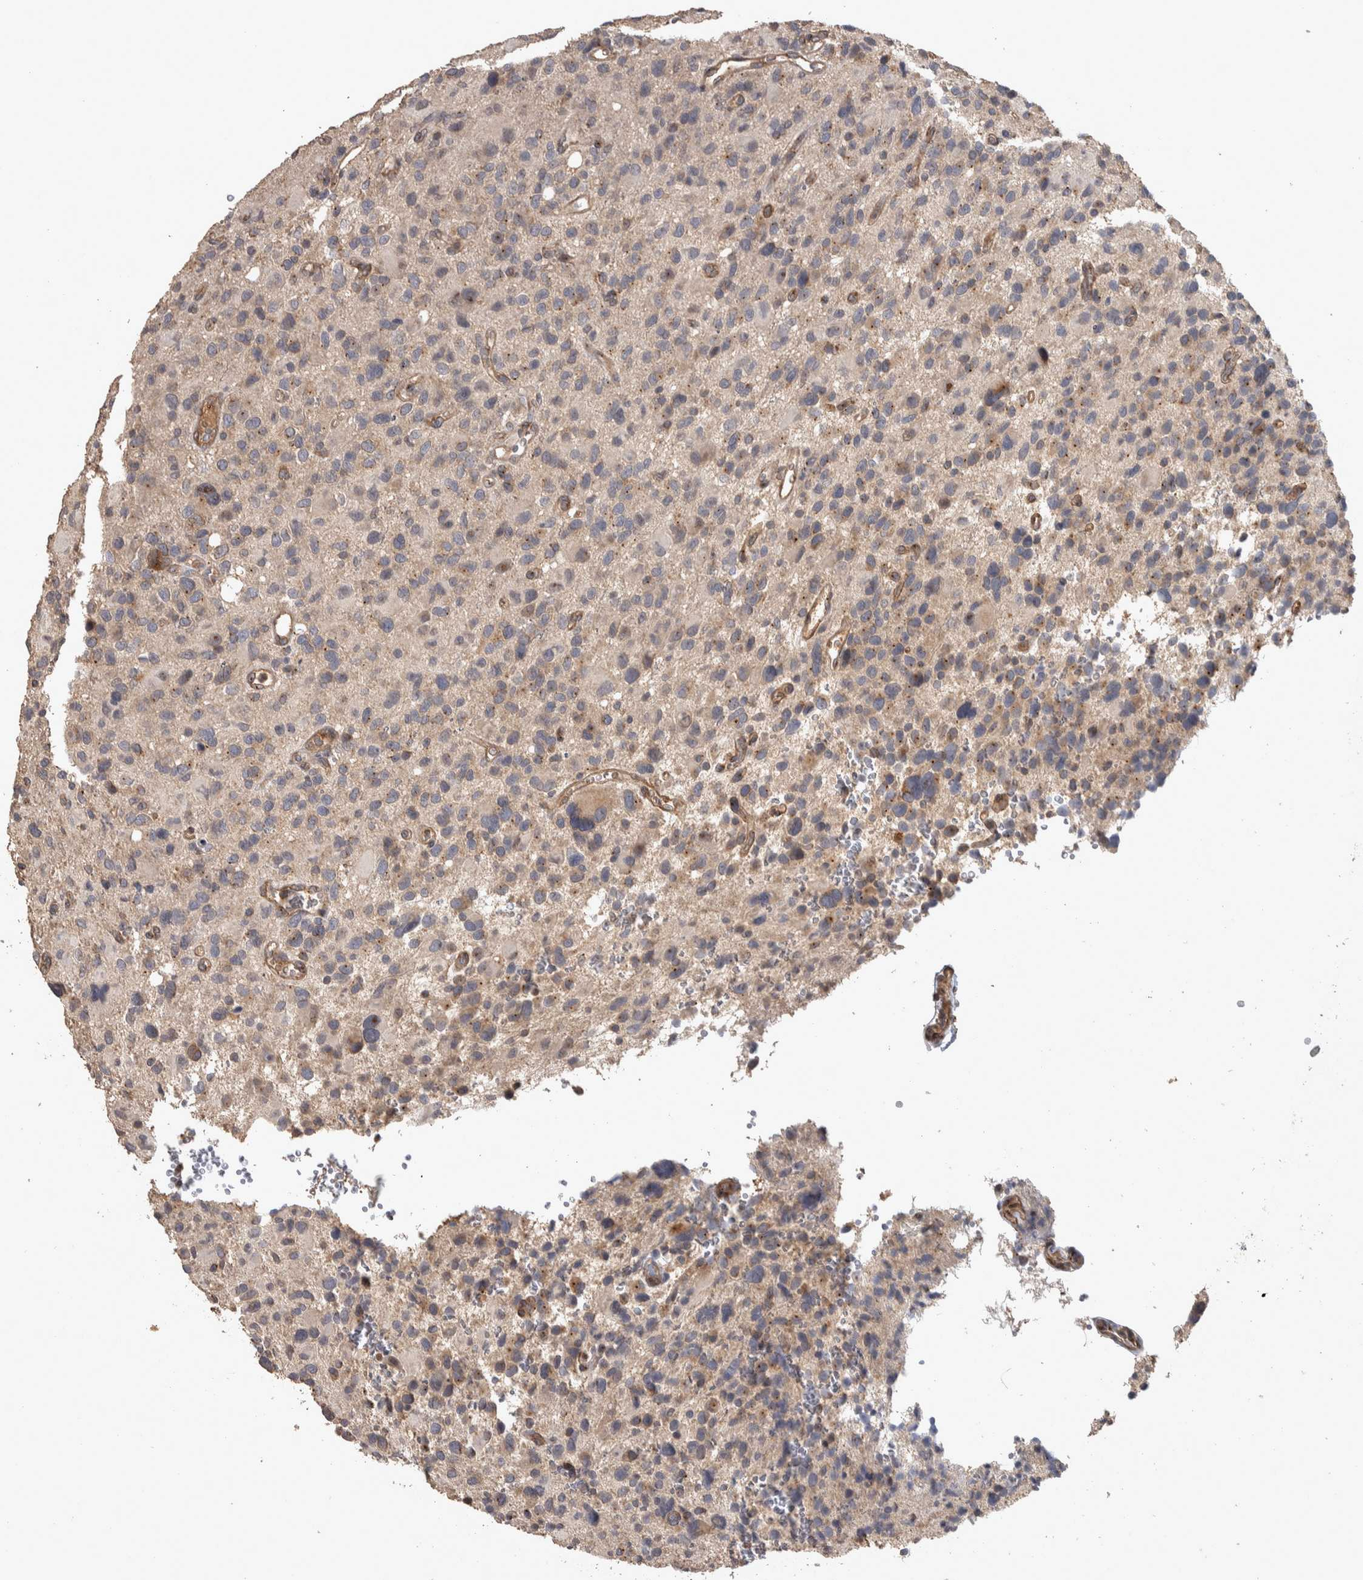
{"staining": {"intensity": "weak", "quantity": "<25%", "location": "cytoplasmic/membranous"}, "tissue": "glioma", "cell_type": "Tumor cells", "image_type": "cancer", "snomed": [{"axis": "morphology", "description": "Glioma, malignant, High grade"}, {"axis": "topography", "description": "Brain"}], "caption": "Malignant glioma (high-grade) was stained to show a protein in brown. There is no significant staining in tumor cells. Nuclei are stained in blue.", "gene": "IFRD1", "patient": {"sex": "male", "age": 48}}